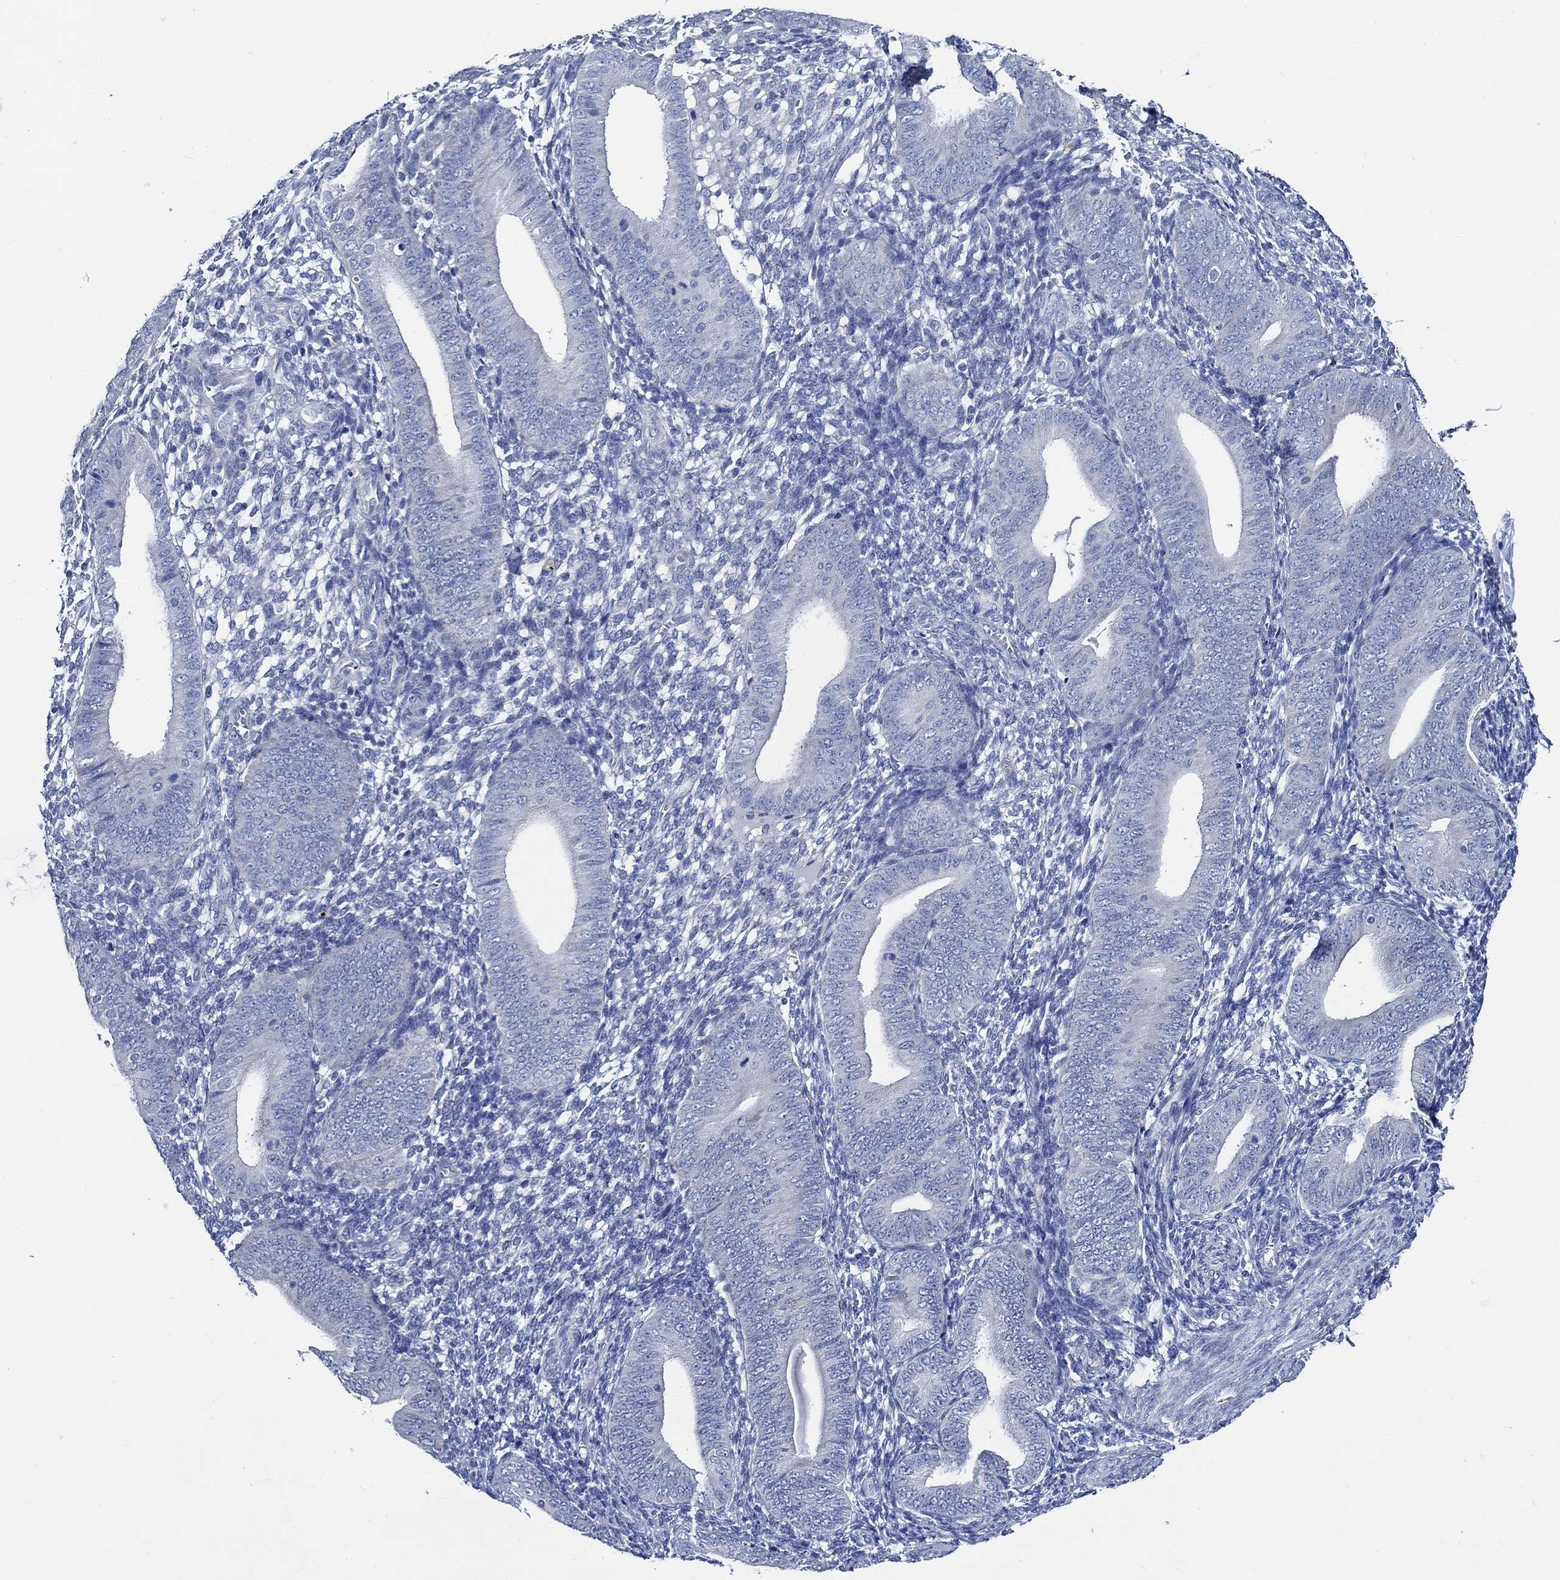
{"staining": {"intensity": "negative", "quantity": "none", "location": "none"}, "tissue": "endometrium", "cell_type": "Cells in endometrial stroma", "image_type": "normal", "snomed": [{"axis": "morphology", "description": "Normal tissue, NOS"}, {"axis": "topography", "description": "Endometrium"}], "caption": "Immunohistochemical staining of benign human endometrium demonstrates no significant positivity in cells in endometrial stroma.", "gene": "SKOR1", "patient": {"sex": "female", "age": 39}}